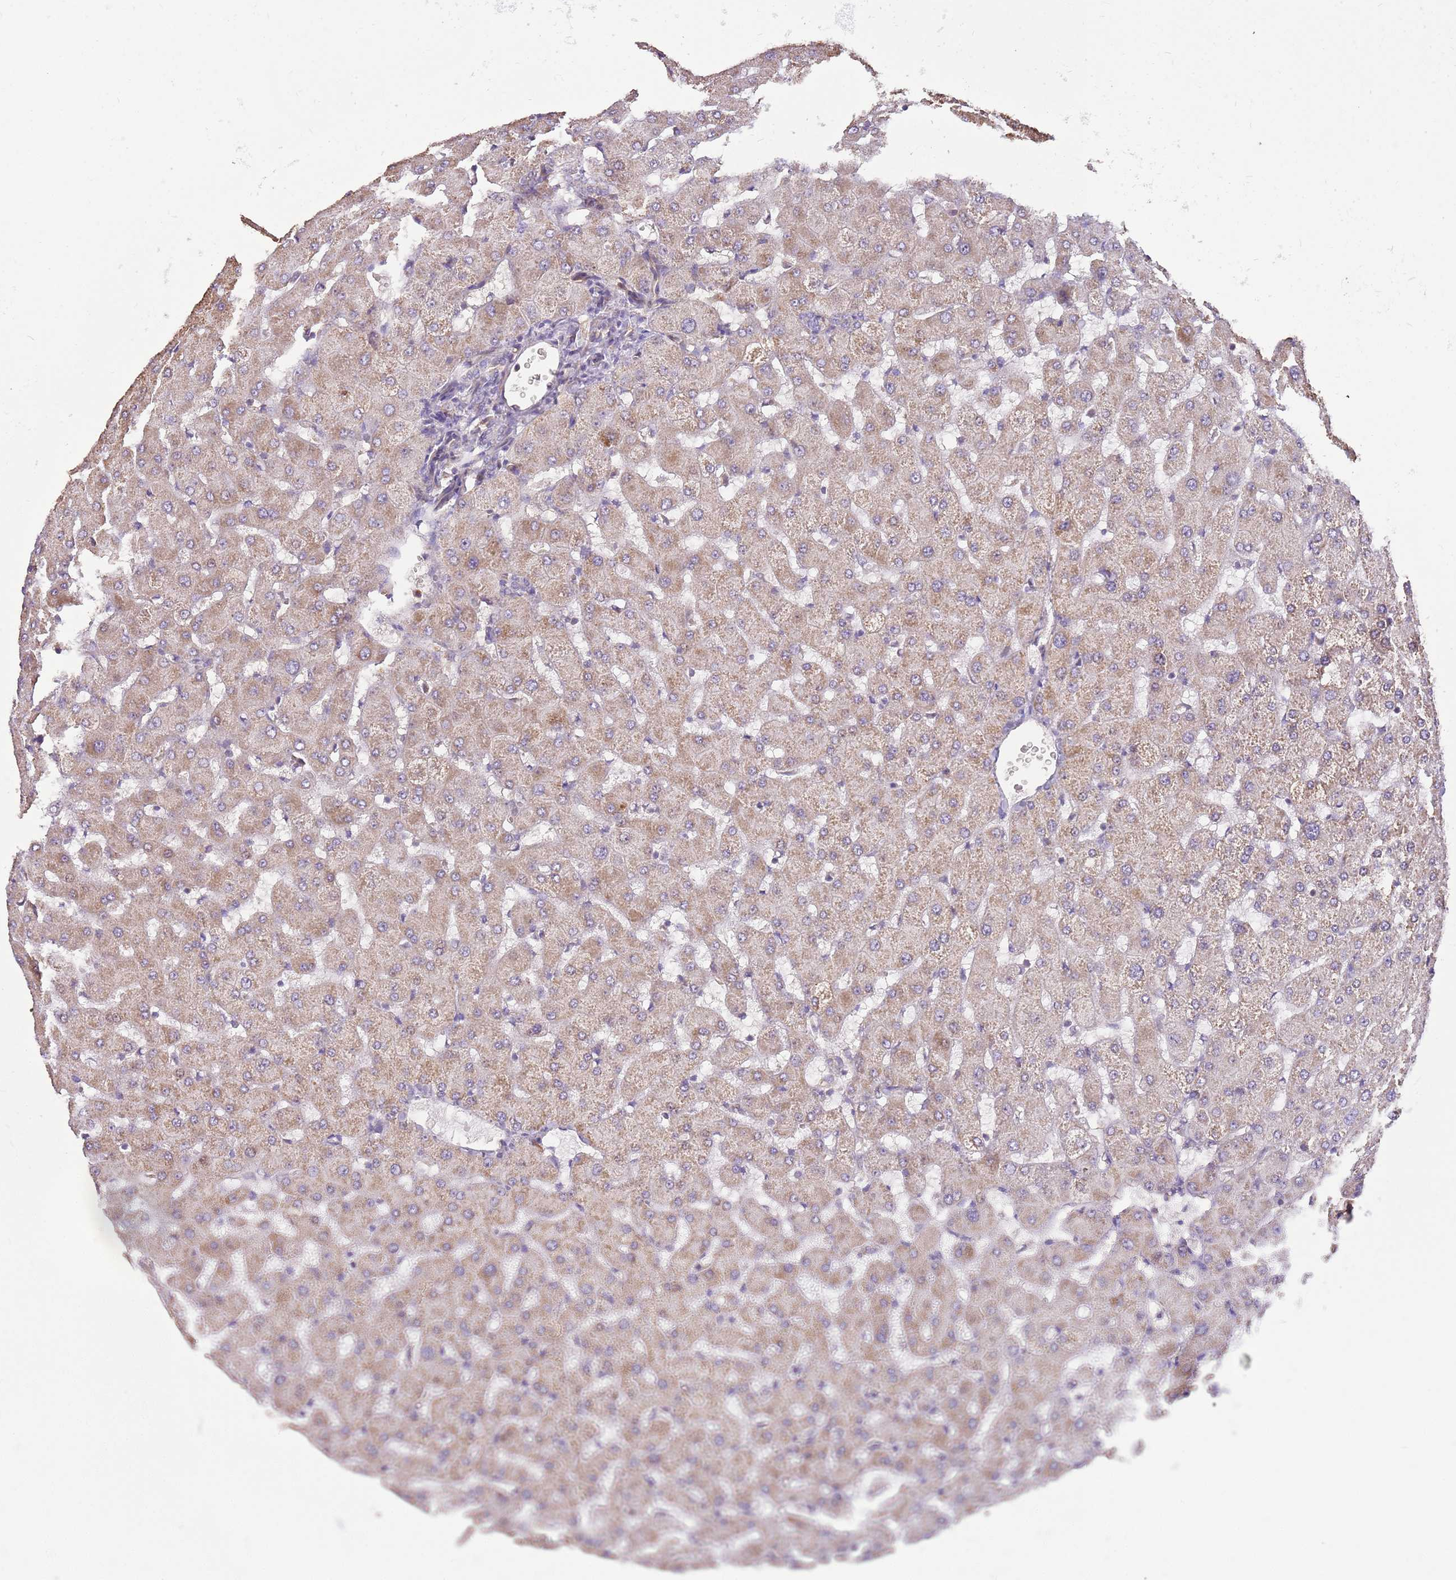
{"staining": {"intensity": "negative", "quantity": "none", "location": "none"}, "tissue": "liver", "cell_type": "Cholangiocytes", "image_type": "normal", "snomed": [{"axis": "morphology", "description": "Normal tissue, NOS"}, {"axis": "topography", "description": "Liver"}], "caption": "Liver was stained to show a protein in brown. There is no significant staining in cholangiocytes.", "gene": "DOCK9", "patient": {"sex": "female", "age": 63}}